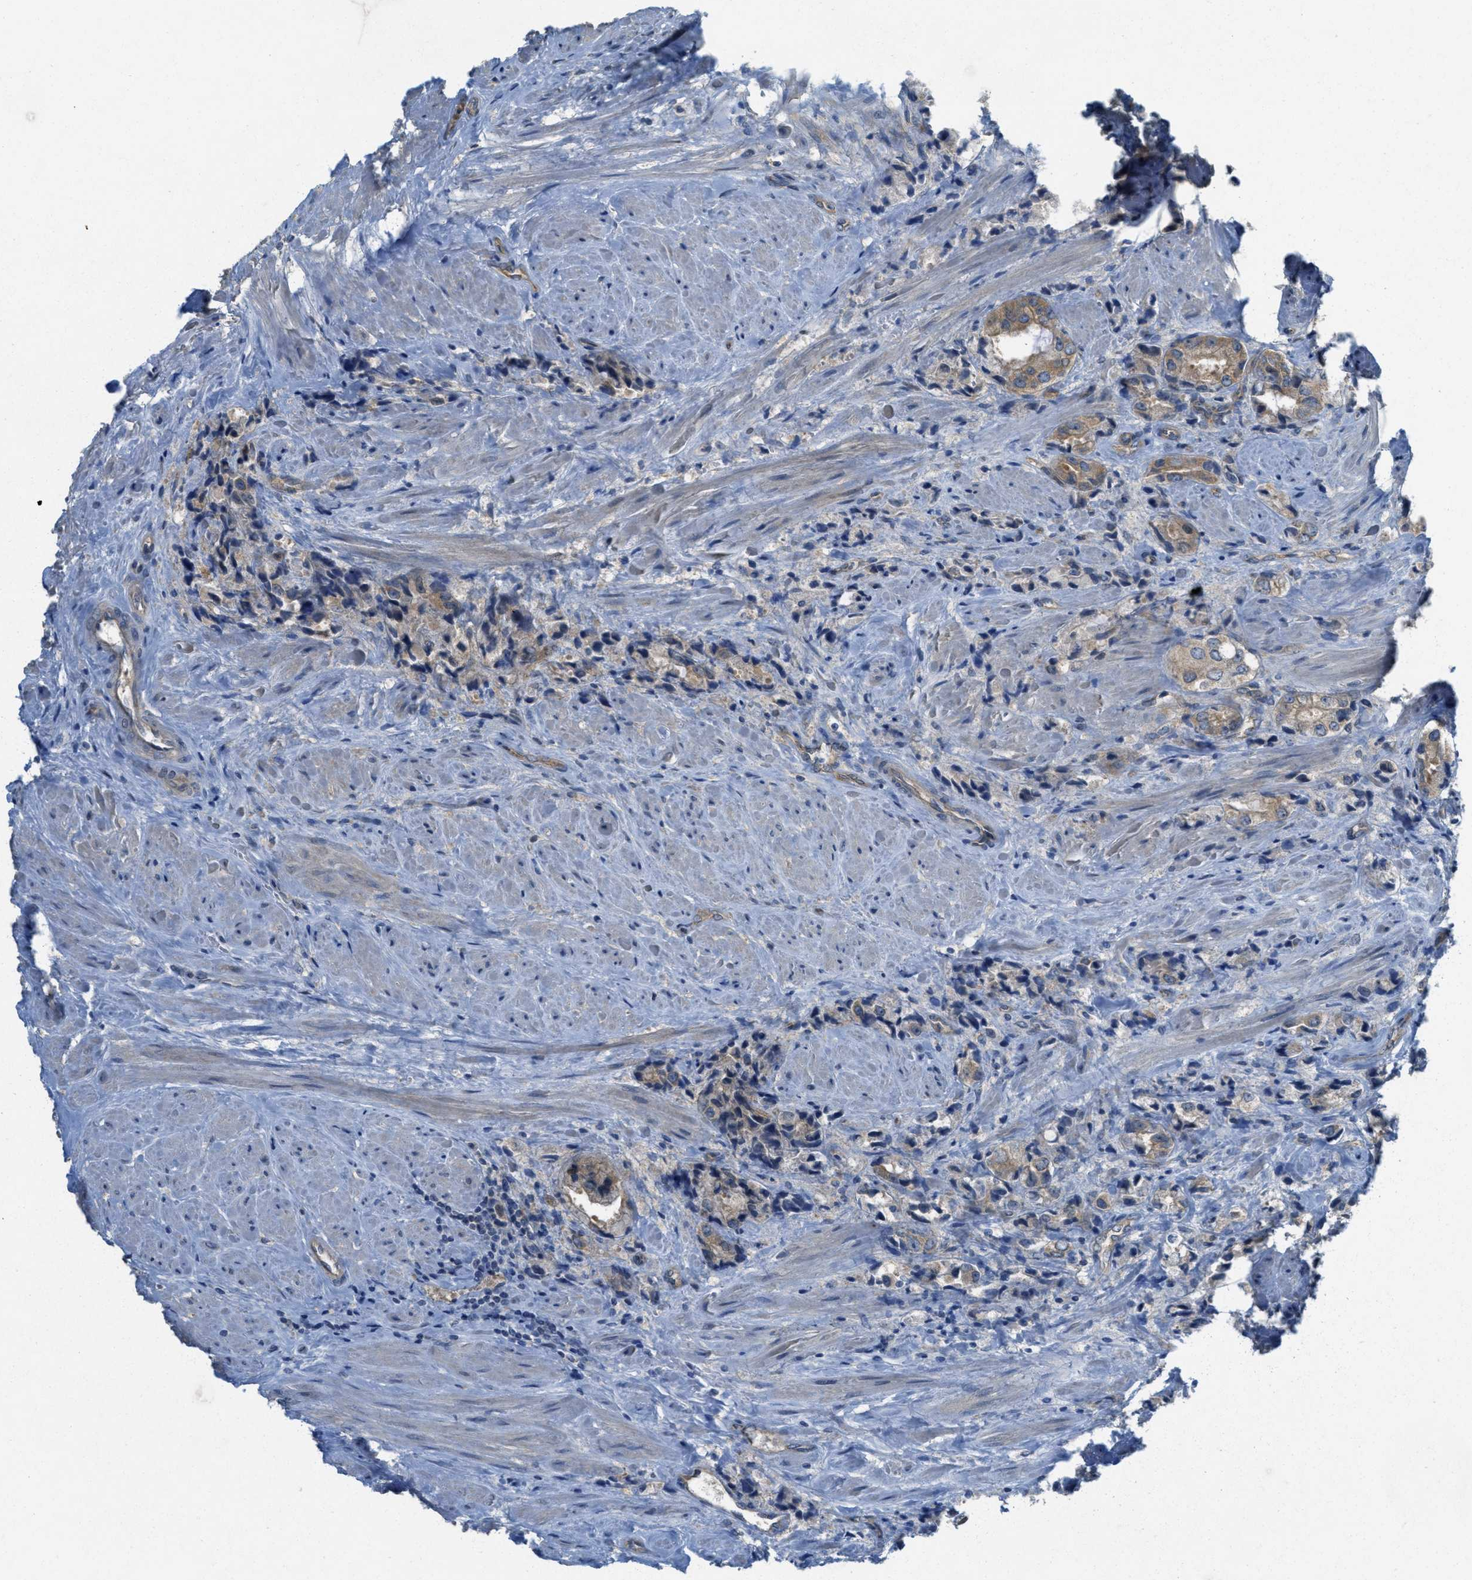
{"staining": {"intensity": "weak", "quantity": ">75%", "location": "cytoplasmic/membranous"}, "tissue": "prostate cancer", "cell_type": "Tumor cells", "image_type": "cancer", "snomed": [{"axis": "morphology", "description": "Adenocarcinoma, High grade"}, {"axis": "topography", "description": "Prostate"}], "caption": "Immunohistochemistry (IHC) staining of prostate cancer (high-grade adenocarcinoma), which displays low levels of weak cytoplasmic/membranous staining in approximately >75% of tumor cells indicating weak cytoplasmic/membranous protein positivity. The staining was performed using DAB (3,3'-diaminobenzidine) (brown) for protein detection and nuclei were counterstained in hematoxylin (blue).", "gene": "ZFYVE9", "patient": {"sex": "male", "age": 61}}